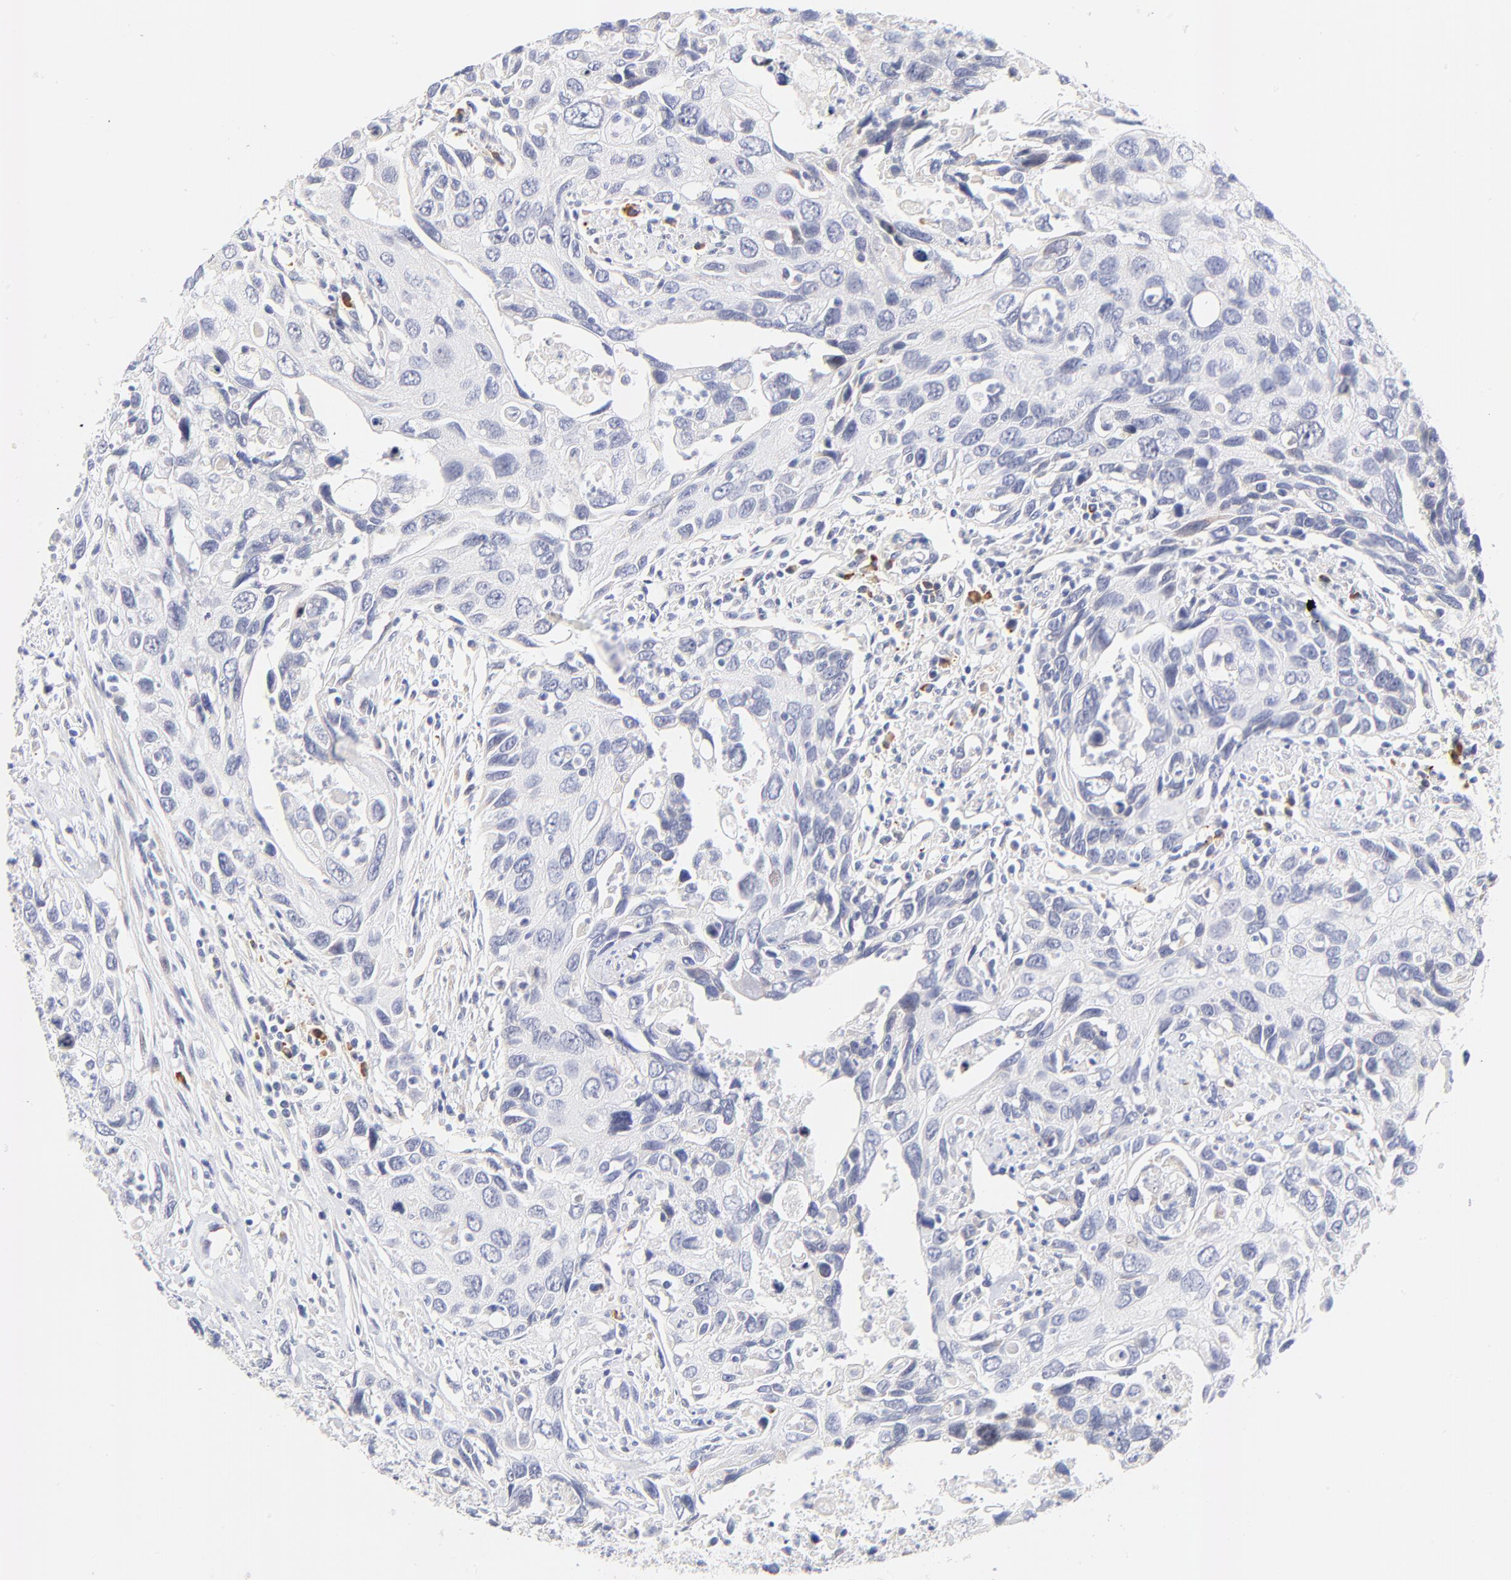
{"staining": {"intensity": "negative", "quantity": "none", "location": "none"}, "tissue": "urothelial cancer", "cell_type": "Tumor cells", "image_type": "cancer", "snomed": [{"axis": "morphology", "description": "Urothelial carcinoma, High grade"}, {"axis": "topography", "description": "Urinary bladder"}], "caption": "Tumor cells are negative for brown protein staining in high-grade urothelial carcinoma.", "gene": "AFF2", "patient": {"sex": "male", "age": 71}}